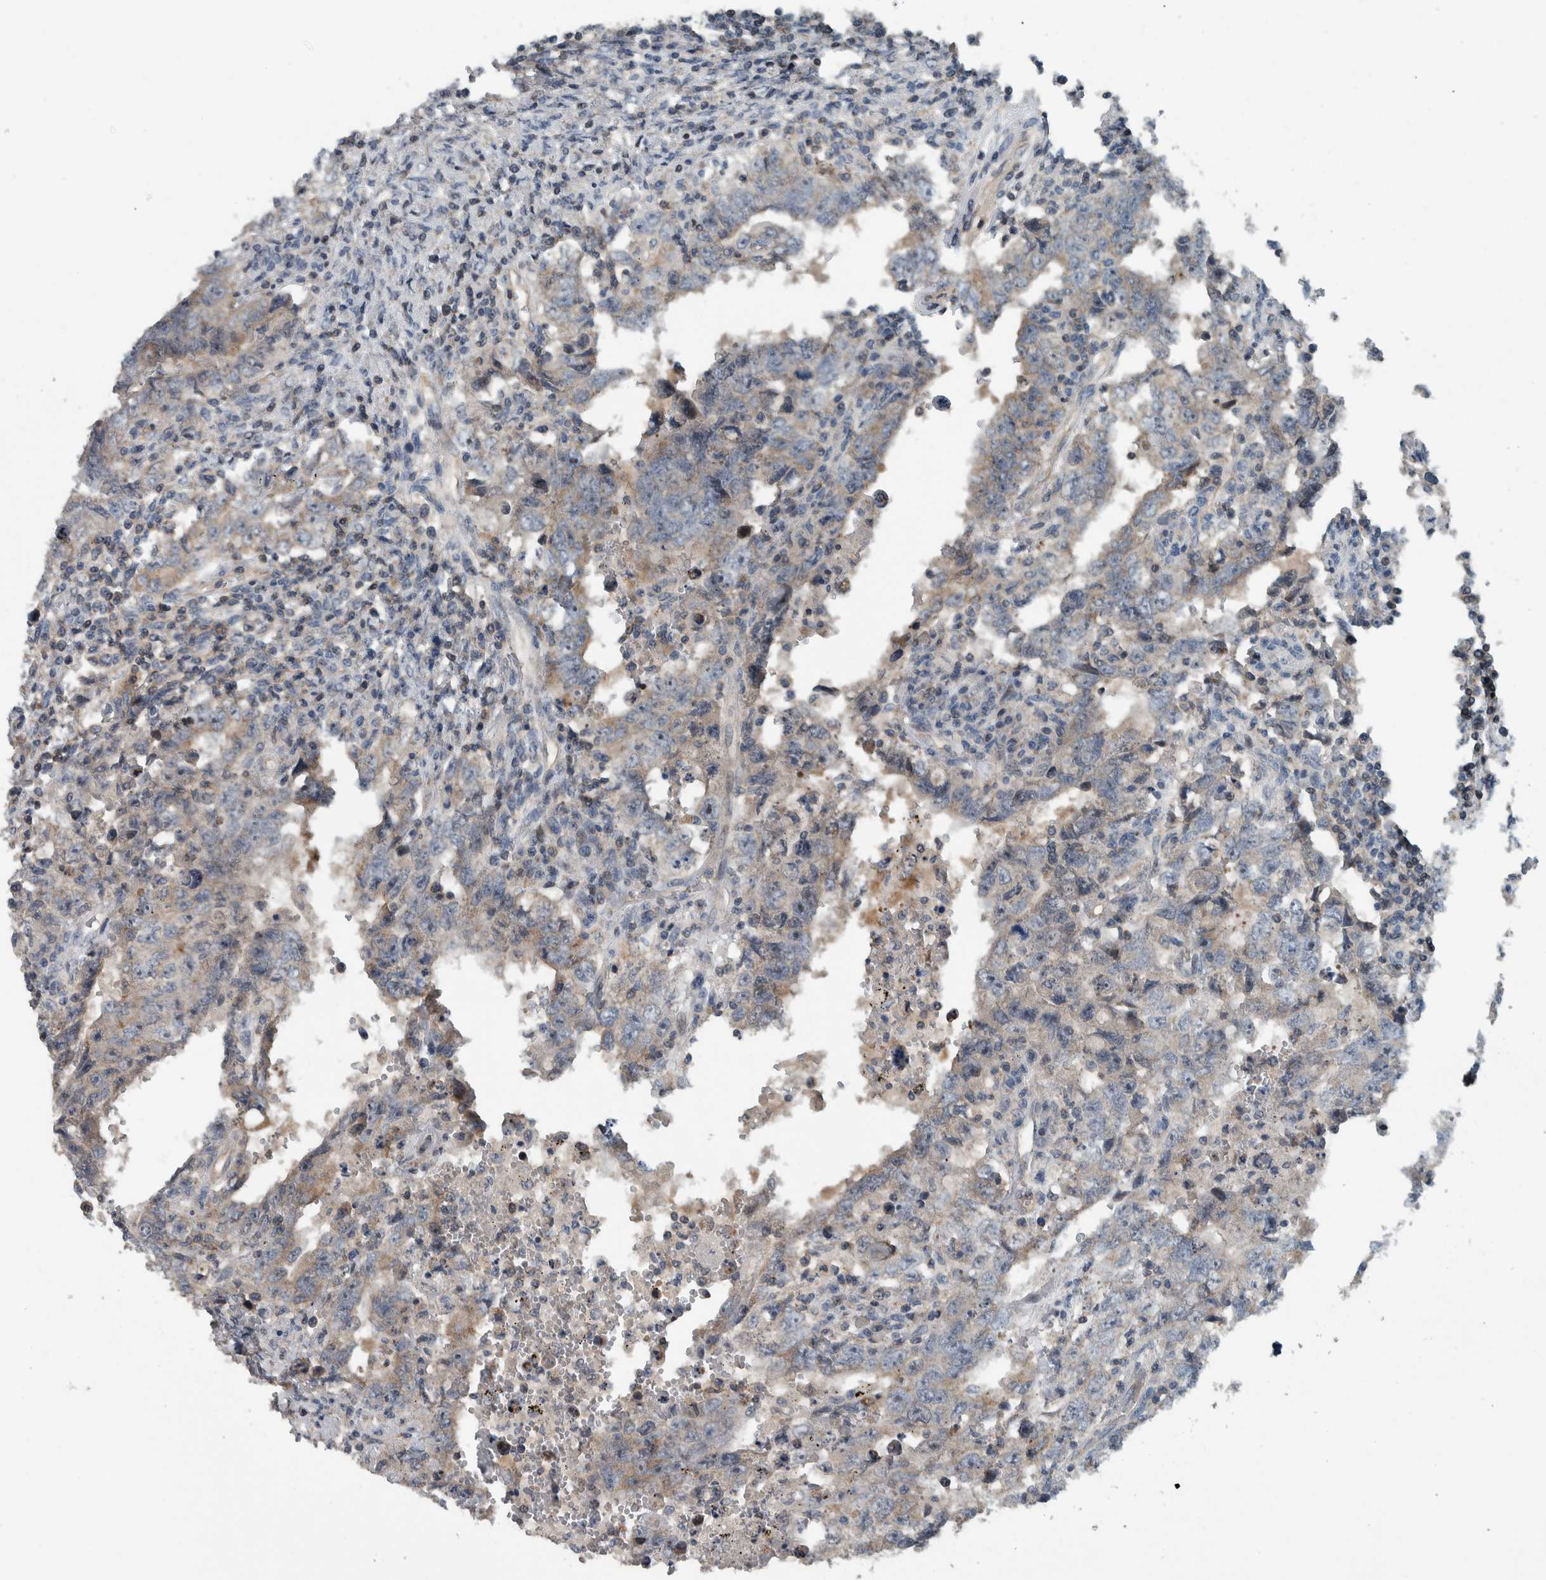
{"staining": {"intensity": "weak", "quantity": "25%-75%", "location": "cytoplasmic/membranous"}, "tissue": "testis cancer", "cell_type": "Tumor cells", "image_type": "cancer", "snomed": [{"axis": "morphology", "description": "Carcinoma, Embryonal, NOS"}, {"axis": "topography", "description": "Testis"}], "caption": "Human testis cancer (embryonal carcinoma) stained for a protein (brown) displays weak cytoplasmic/membranous positive staining in approximately 25%-75% of tumor cells.", "gene": "BAIAP2L1", "patient": {"sex": "male", "age": 26}}